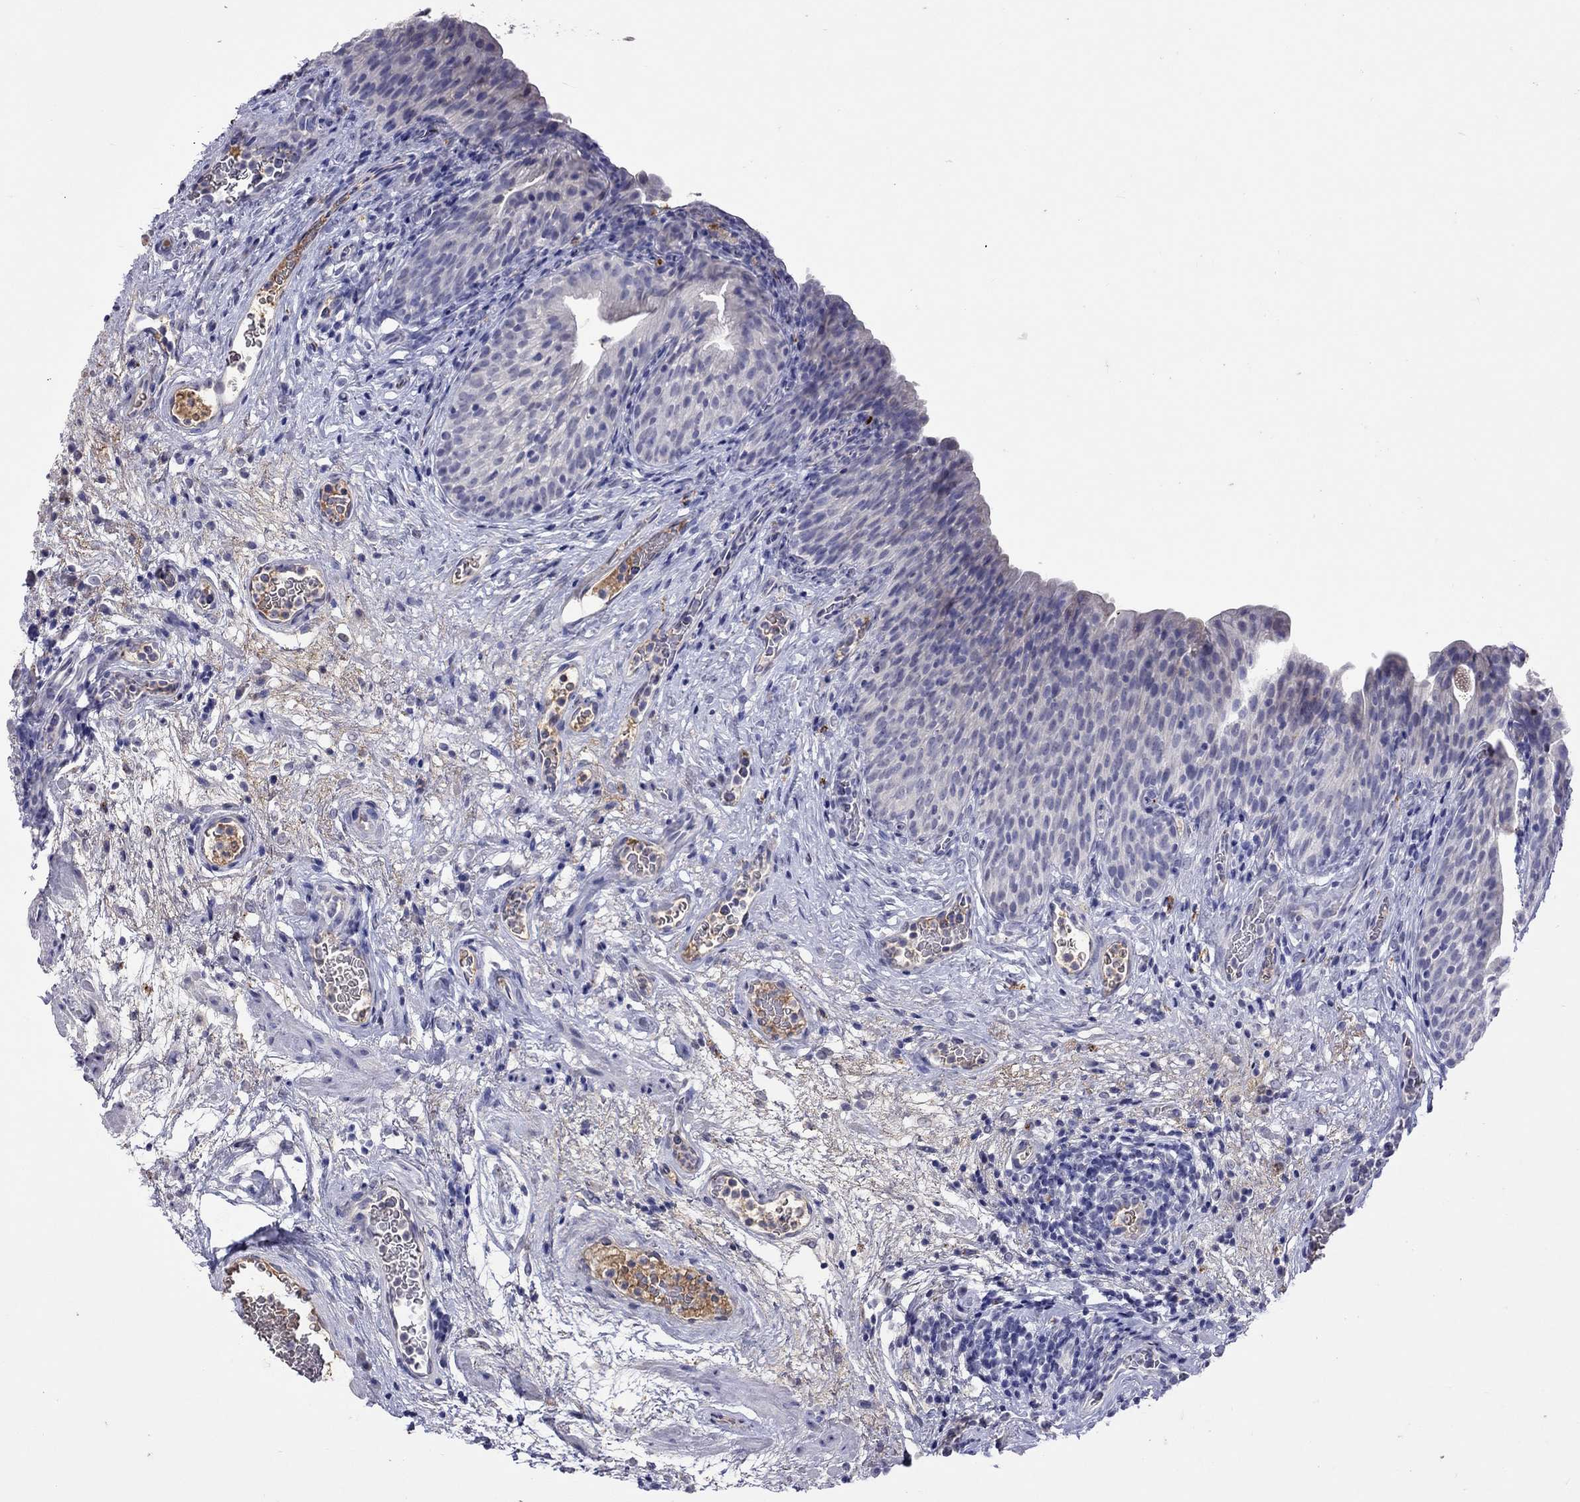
{"staining": {"intensity": "negative", "quantity": "none", "location": "none"}, "tissue": "urinary bladder", "cell_type": "Urothelial cells", "image_type": "normal", "snomed": [{"axis": "morphology", "description": "Normal tissue, NOS"}, {"axis": "topography", "description": "Urinary bladder"}], "caption": "A histopathology image of urinary bladder stained for a protein exhibits no brown staining in urothelial cells. (DAB immunohistochemistry (IHC) with hematoxylin counter stain).", "gene": "SERPINA3", "patient": {"sex": "male", "age": 76}}